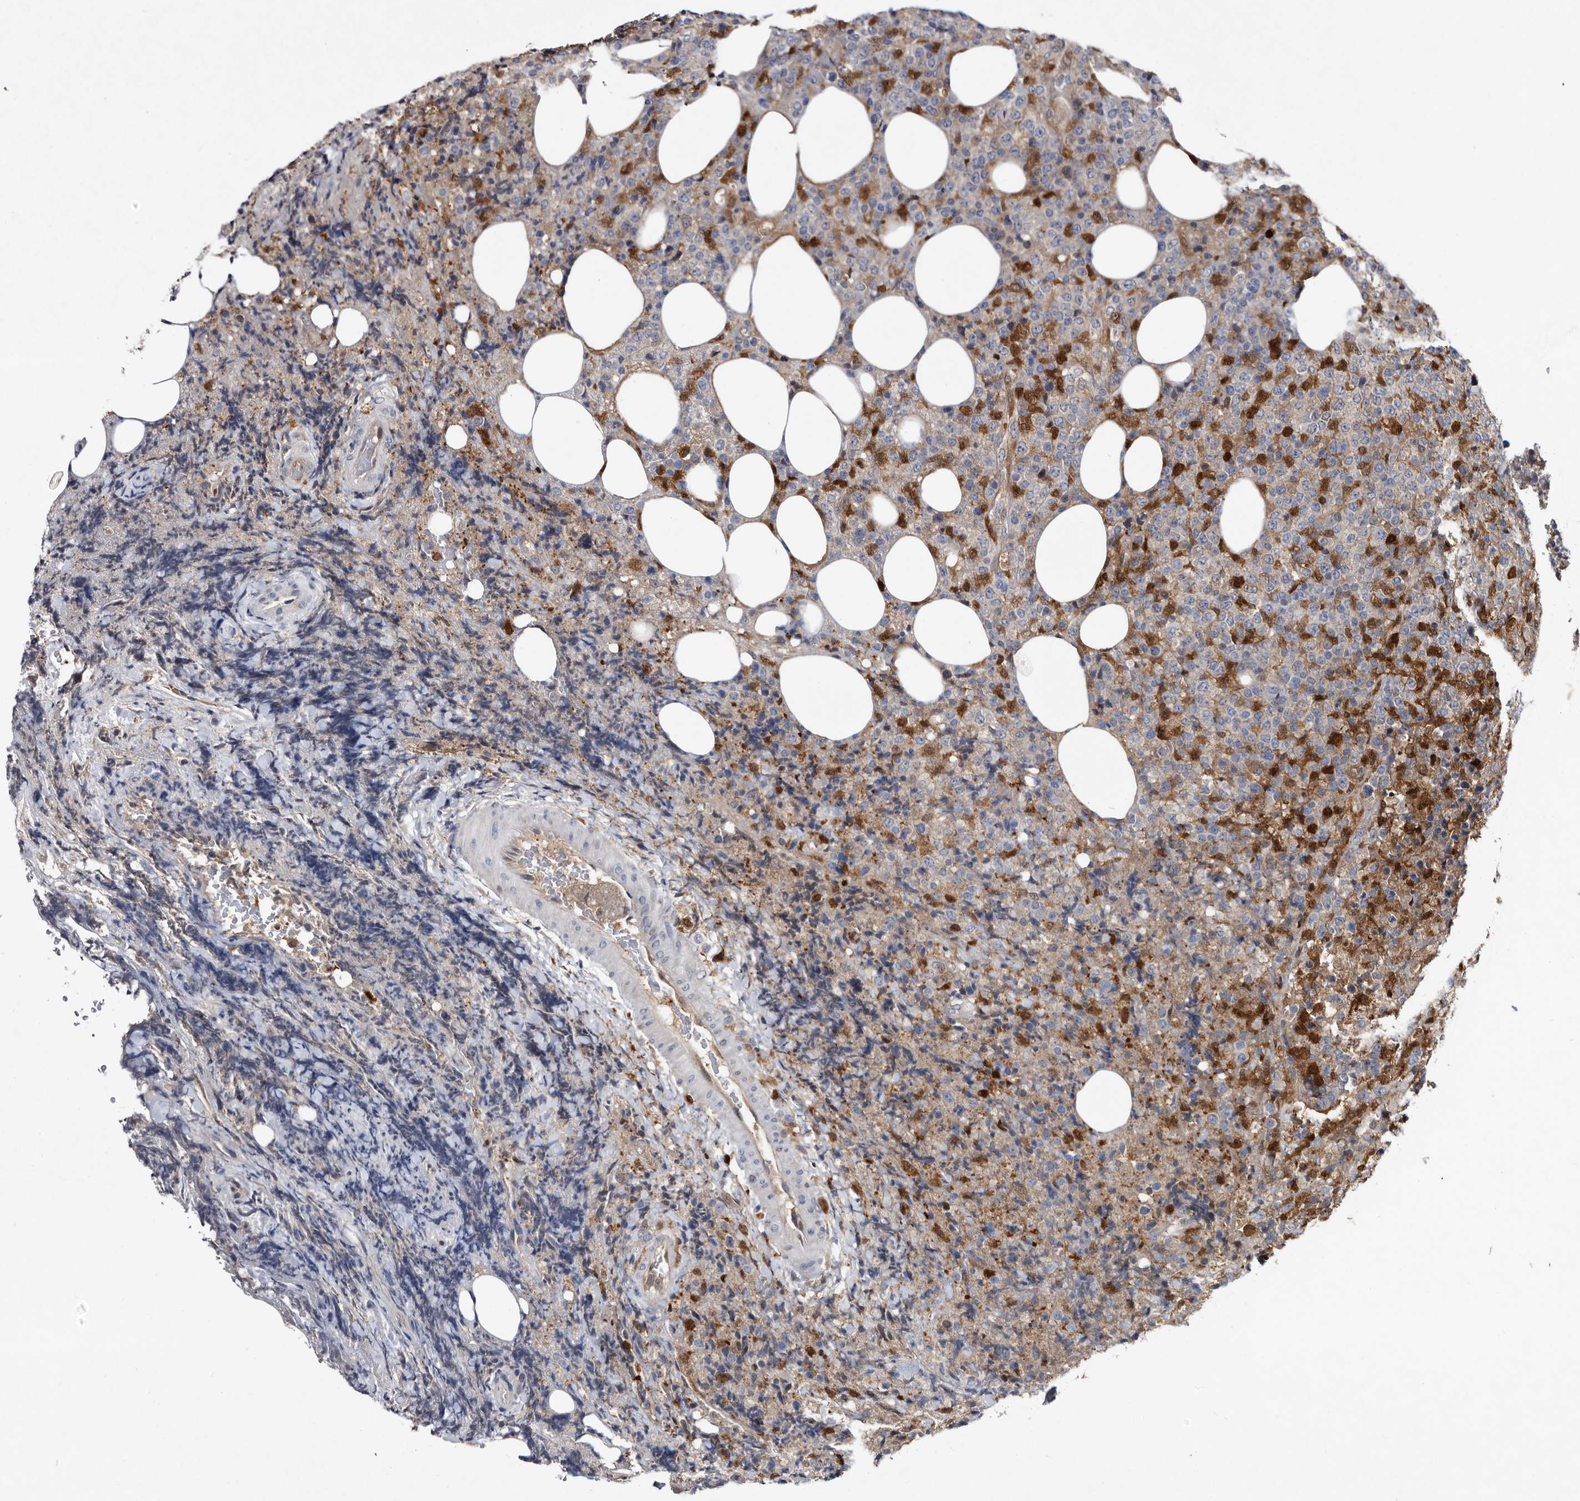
{"staining": {"intensity": "strong", "quantity": "<25%", "location": "cytoplasmic/membranous,nuclear"}, "tissue": "lymphoma", "cell_type": "Tumor cells", "image_type": "cancer", "snomed": [{"axis": "morphology", "description": "Malignant lymphoma, non-Hodgkin's type, High grade"}, {"axis": "topography", "description": "Lymph node"}], "caption": "Immunohistochemistry (DAB) staining of human high-grade malignant lymphoma, non-Hodgkin's type demonstrates strong cytoplasmic/membranous and nuclear protein staining in approximately <25% of tumor cells.", "gene": "SERPINB8", "patient": {"sex": "male", "age": 13}}